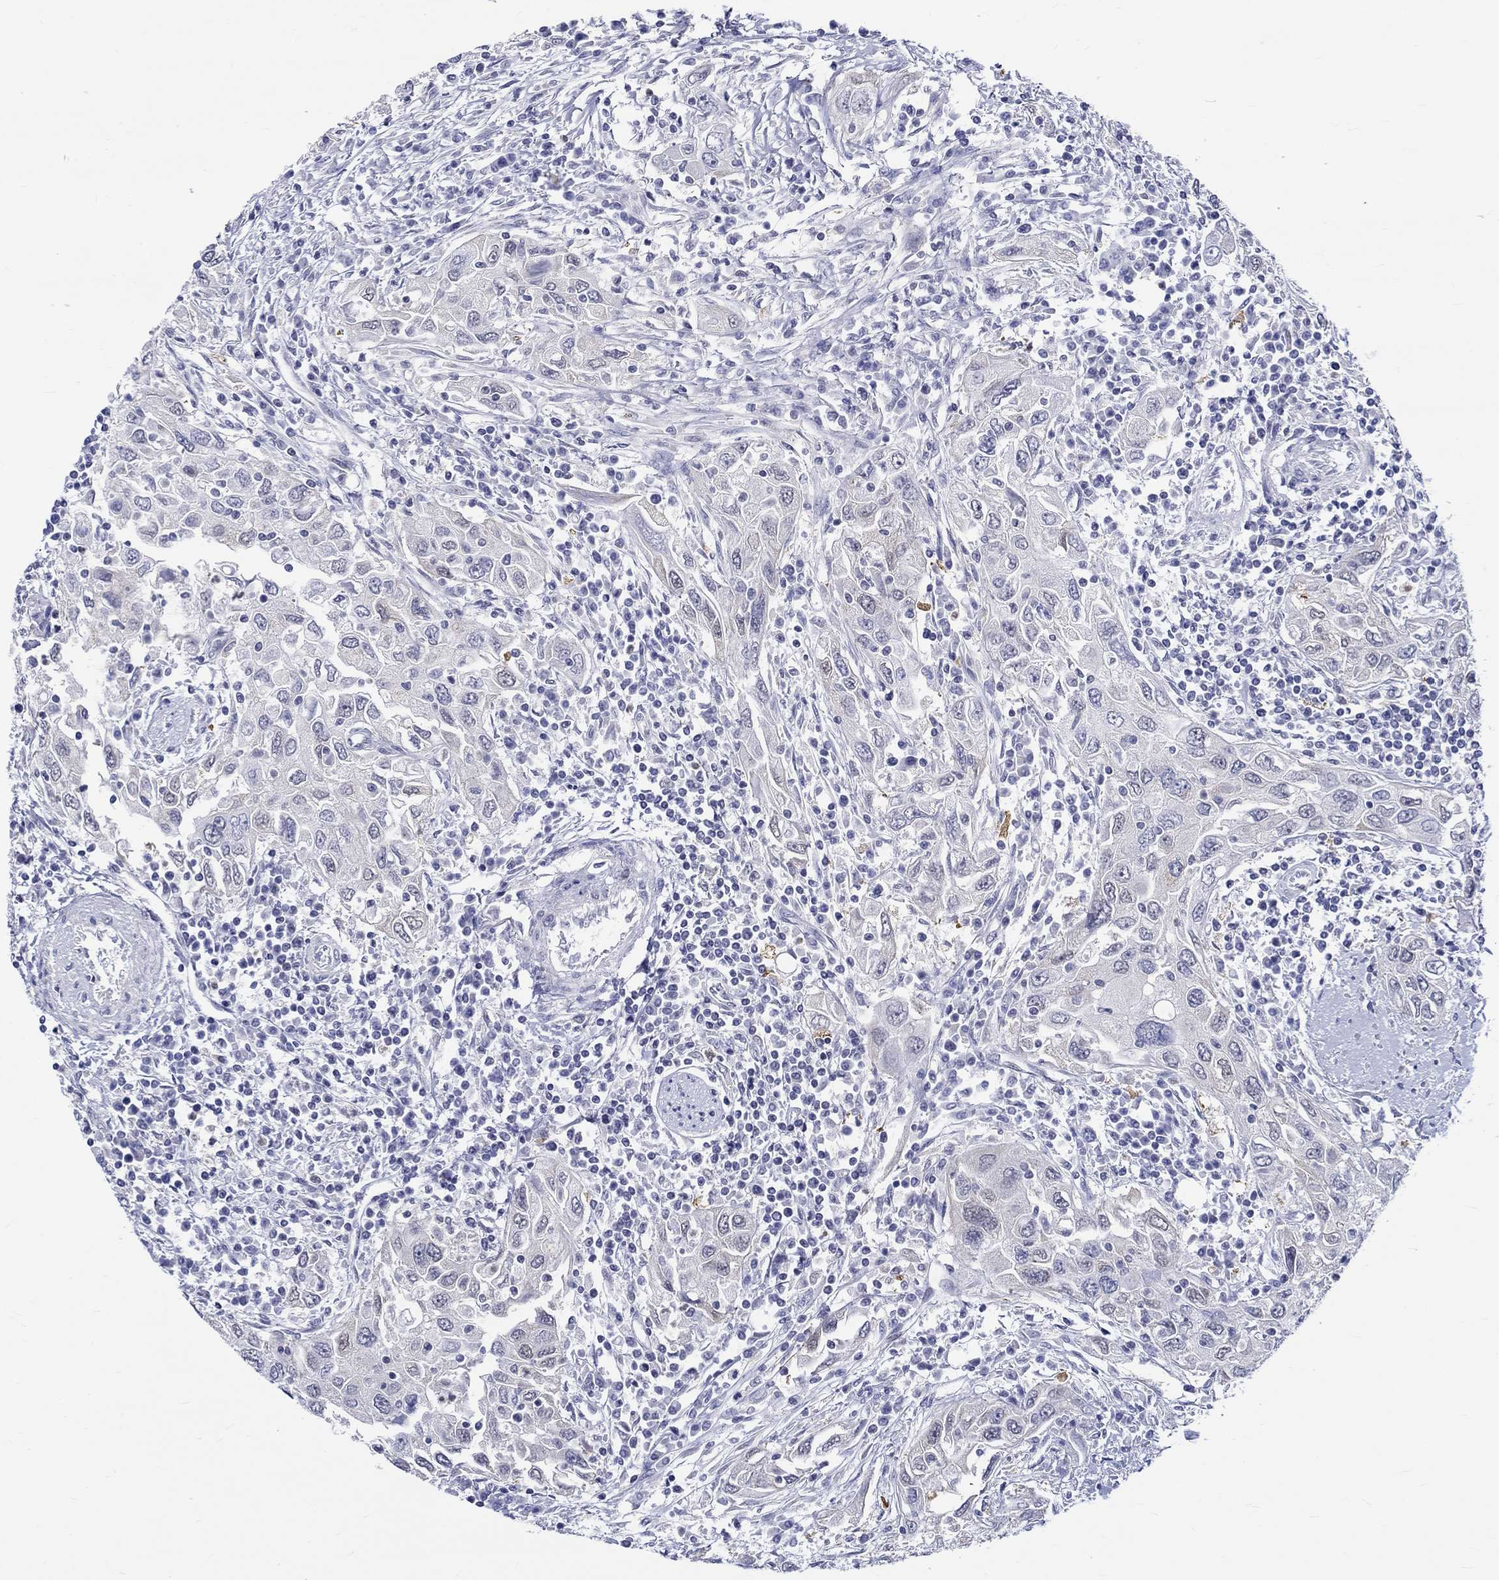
{"staining": {"intensity": "negative", "quantity": "none", "location": "none"}, "tissue": "urothelial cancer", "cell_type": "Tumor cells", "image_type": "cancer", "snomed": [{"axis": "morphology", "description": "Urothelial carcinoma, High grade"}, {"axis": "topography", "description": "Urinary bladder"}], "caption": "Immunohistochemical staining of human urothelial cancer exhibits no significant expression in tumor cells. Nuclei are stained in blue.", "gene": "ST6GALNAC1", "patient": {"sex": "male", "age": 76}}